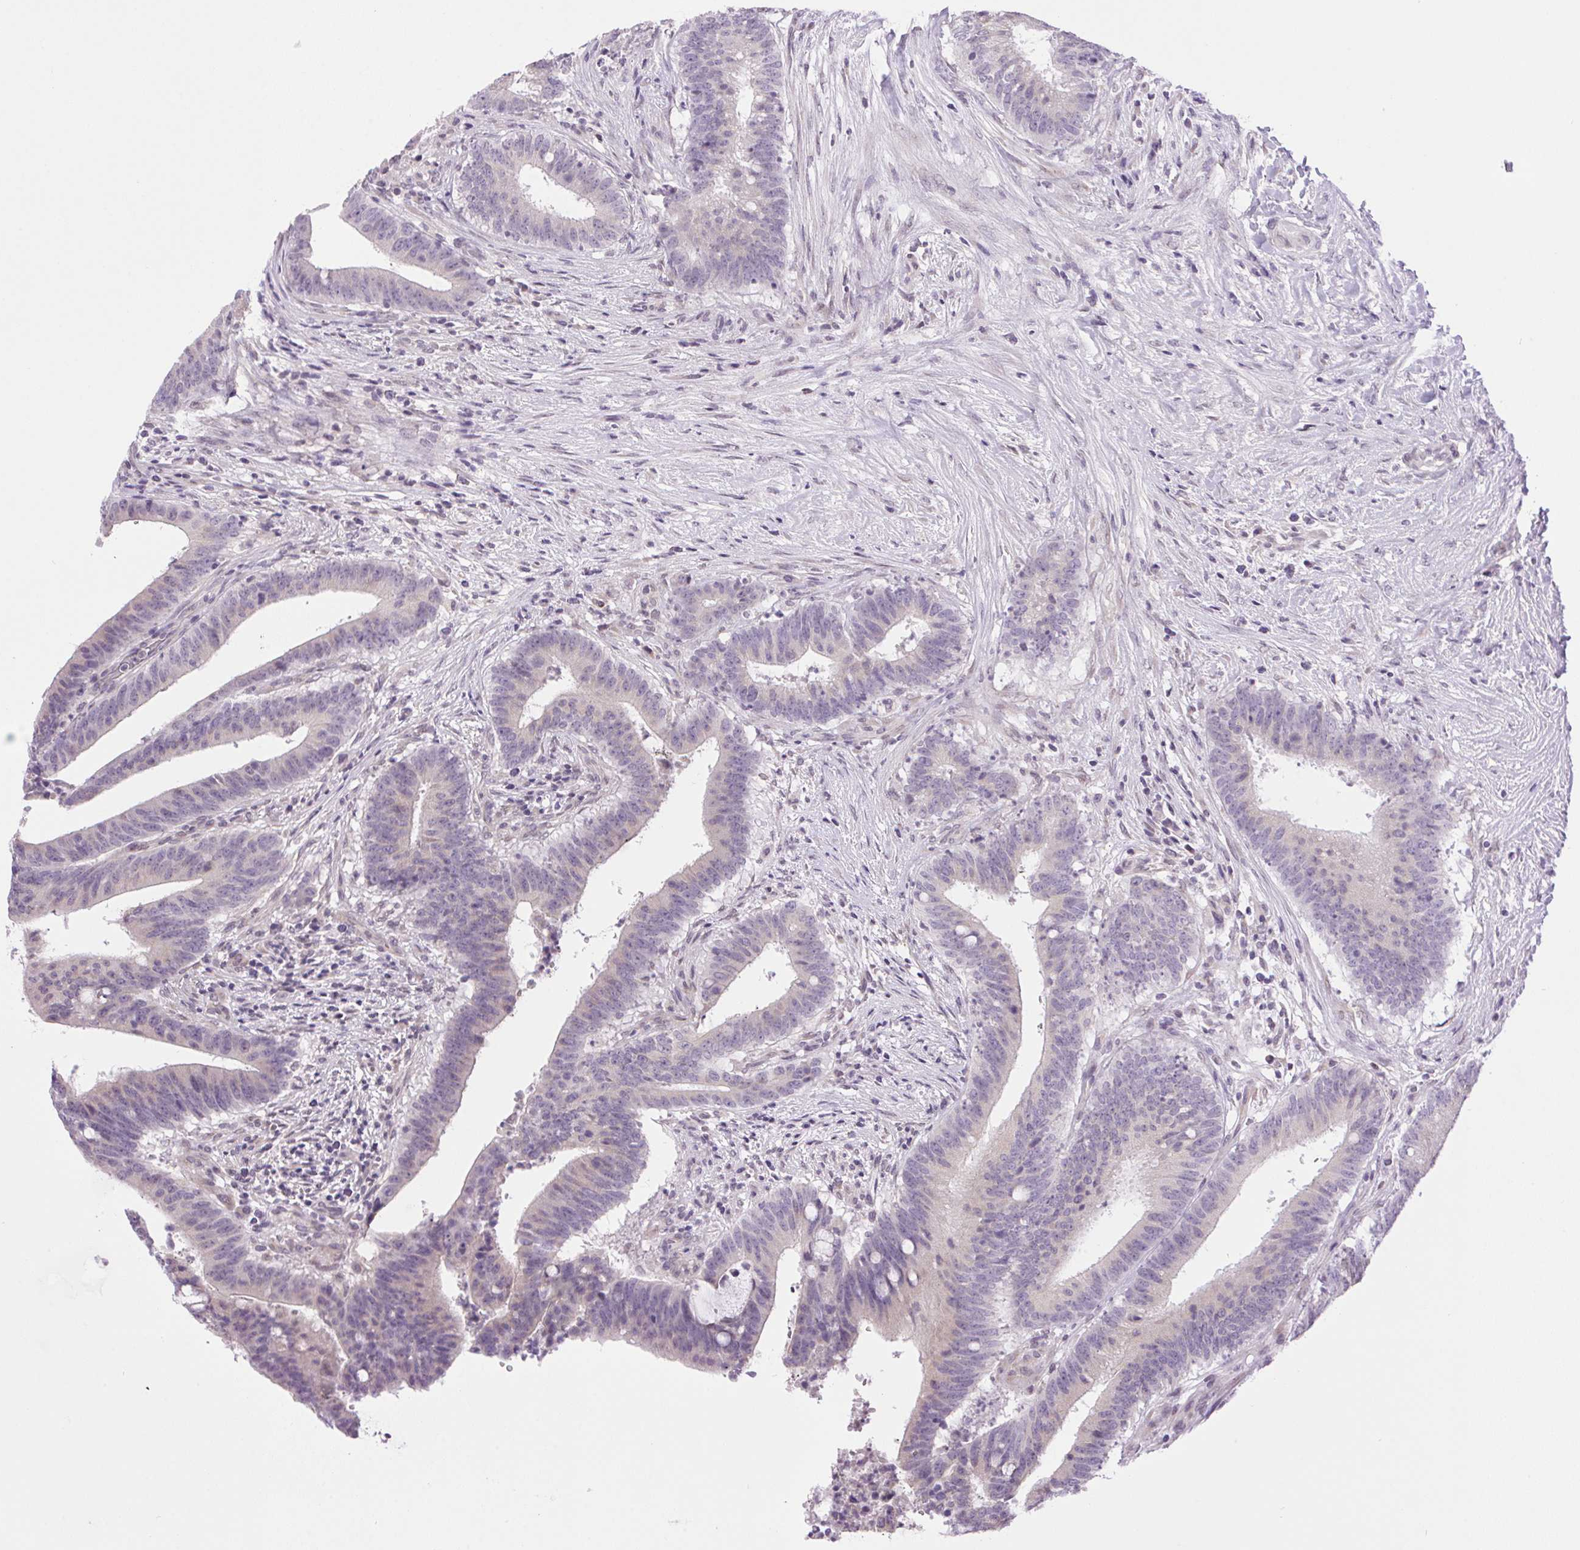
{"staining": {"intensity": "negative", "quantity": "none", "location": "none"}, "tissue": "colorectal cancer", "cell_type": "Tumor cells", "image_type": "cancer", "snomed": [{"axis": "morphology", "description": "Adenocarcinoma, NOS"}, {"axis": "topography", "description": "Colon"}], "caption": "High power microscopy photomicrograph of an IHC micrograph of colorectal adenocarcinoma, revealing no significant expression in tumor cells.", "gene": "SMIM13", "patient": {"sex": "female", "age": 43}}